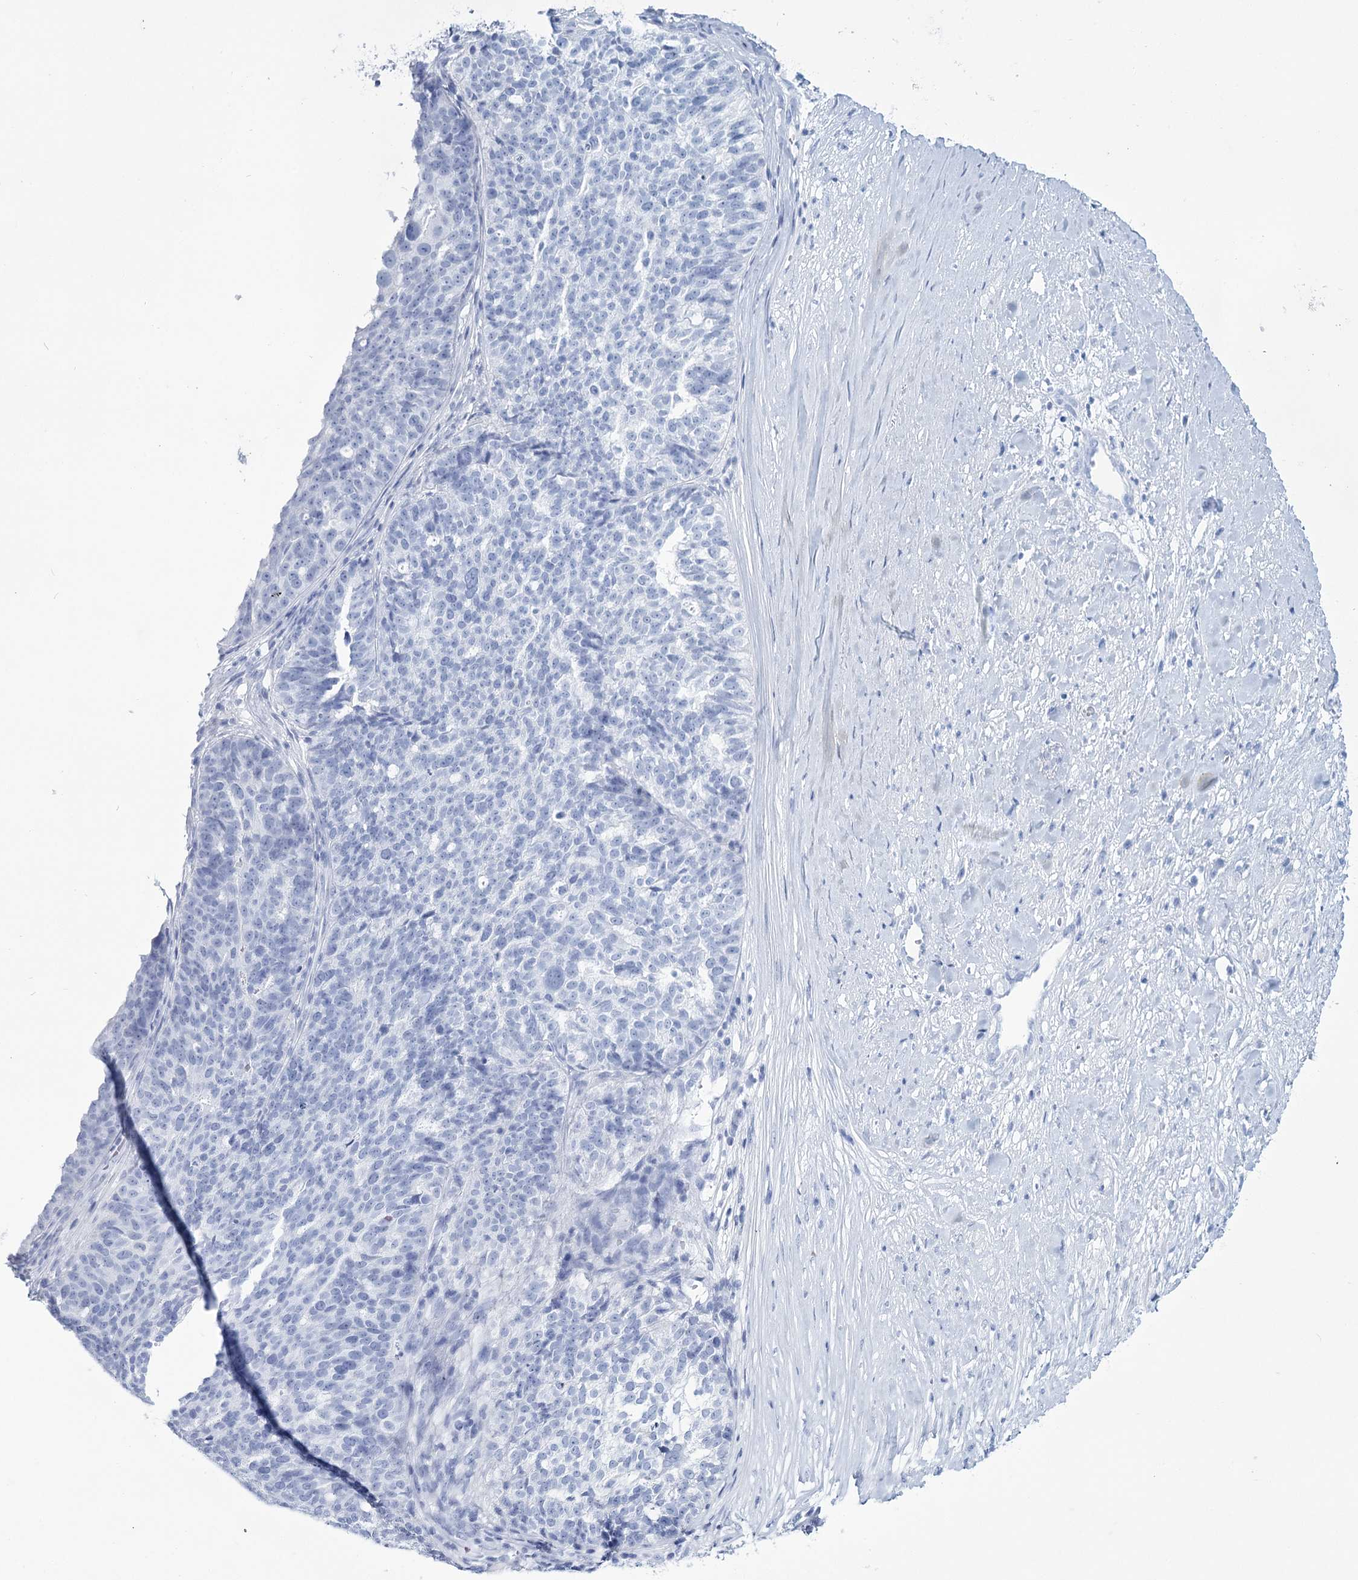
{"staining": {"intensity": "negative", "quantity": "none", "location": "none"}, "tissue": "ovarian cancer", "cell_type": "Tumor cells", "image_type": "cancer", "snomed": [{"axis": "morphology", "description": "Cystadenocarcinoma, serous, NOS"}, {"axis": "topography", "description": "Ovary"}], "caption": "An IHC micrograph of serous cystadenocarcinoma (ovarian) is shown. There is no staining in tumor cells of serous cystadenocarcinoma (ovarian). (Brightfield microscopy of DAB immunohistochemistry (IHC) at high magnification).", "gene": "RNF186", "patient": {"sex": "female", "age": 59}}